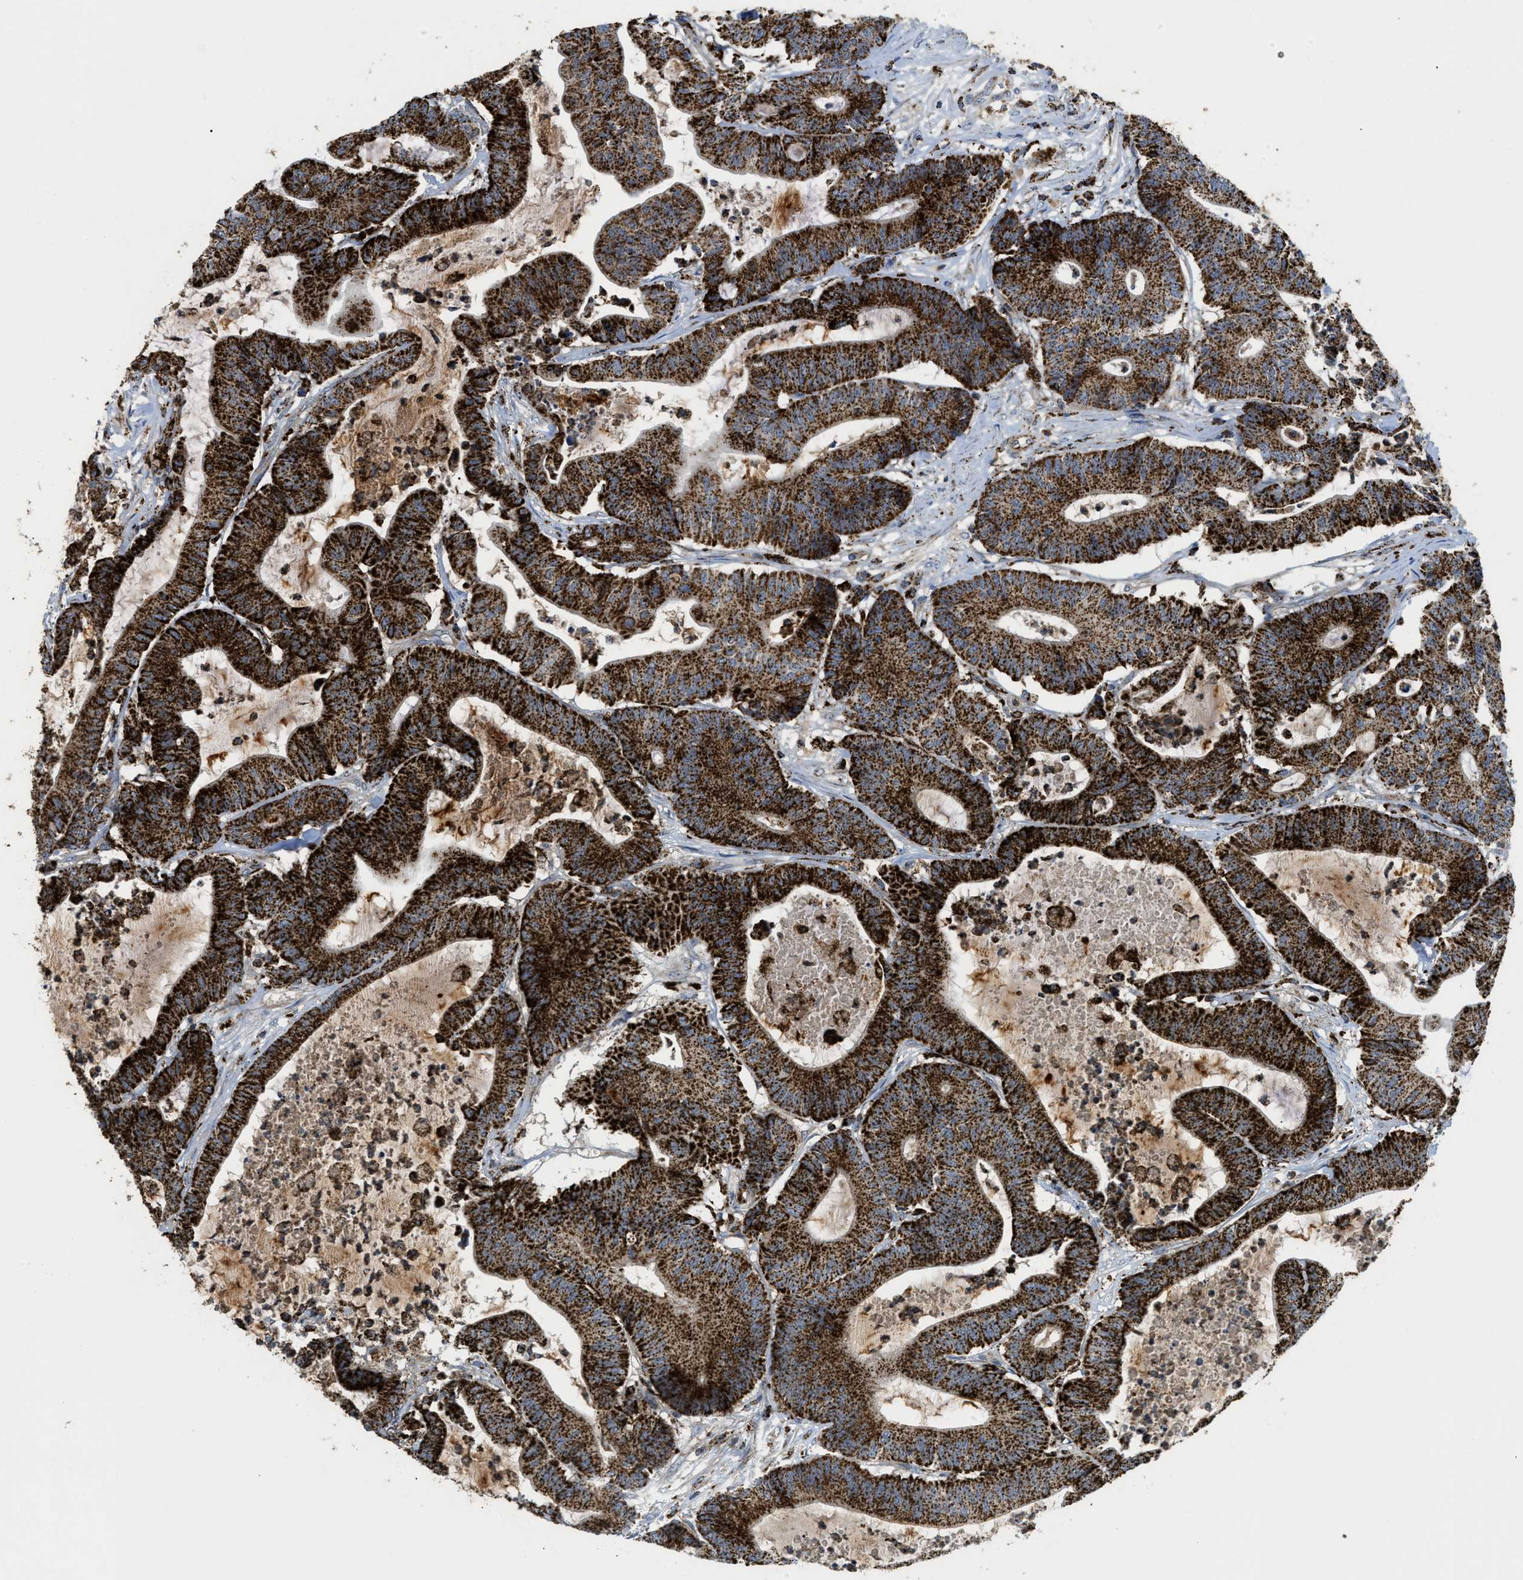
{"staining": {"intensity": "strong", "quantity": ">75%", "location": "cytoplasmic/membranous"}, "tissue": "colorectal cancer", "cell_type": "Tumor cells", "image_type": "cancer", "snomed": [{"axis": "morphology", "description": "Adenocarcinoma, NOS"}, {"axis": "topography", "description": "Colon"}], "caption": "High-magnification brightfield microscopy of colorectal cancer (adenocarcinoma) stained with DAB (brown) and counterstained with hematoxylin (blue). tumor cells exhibit strong cytoplasmic/membranous expression is identified in about>75% of cells.", "gene": "SQOR", "patient": {"sex": "female", "age": 84}}